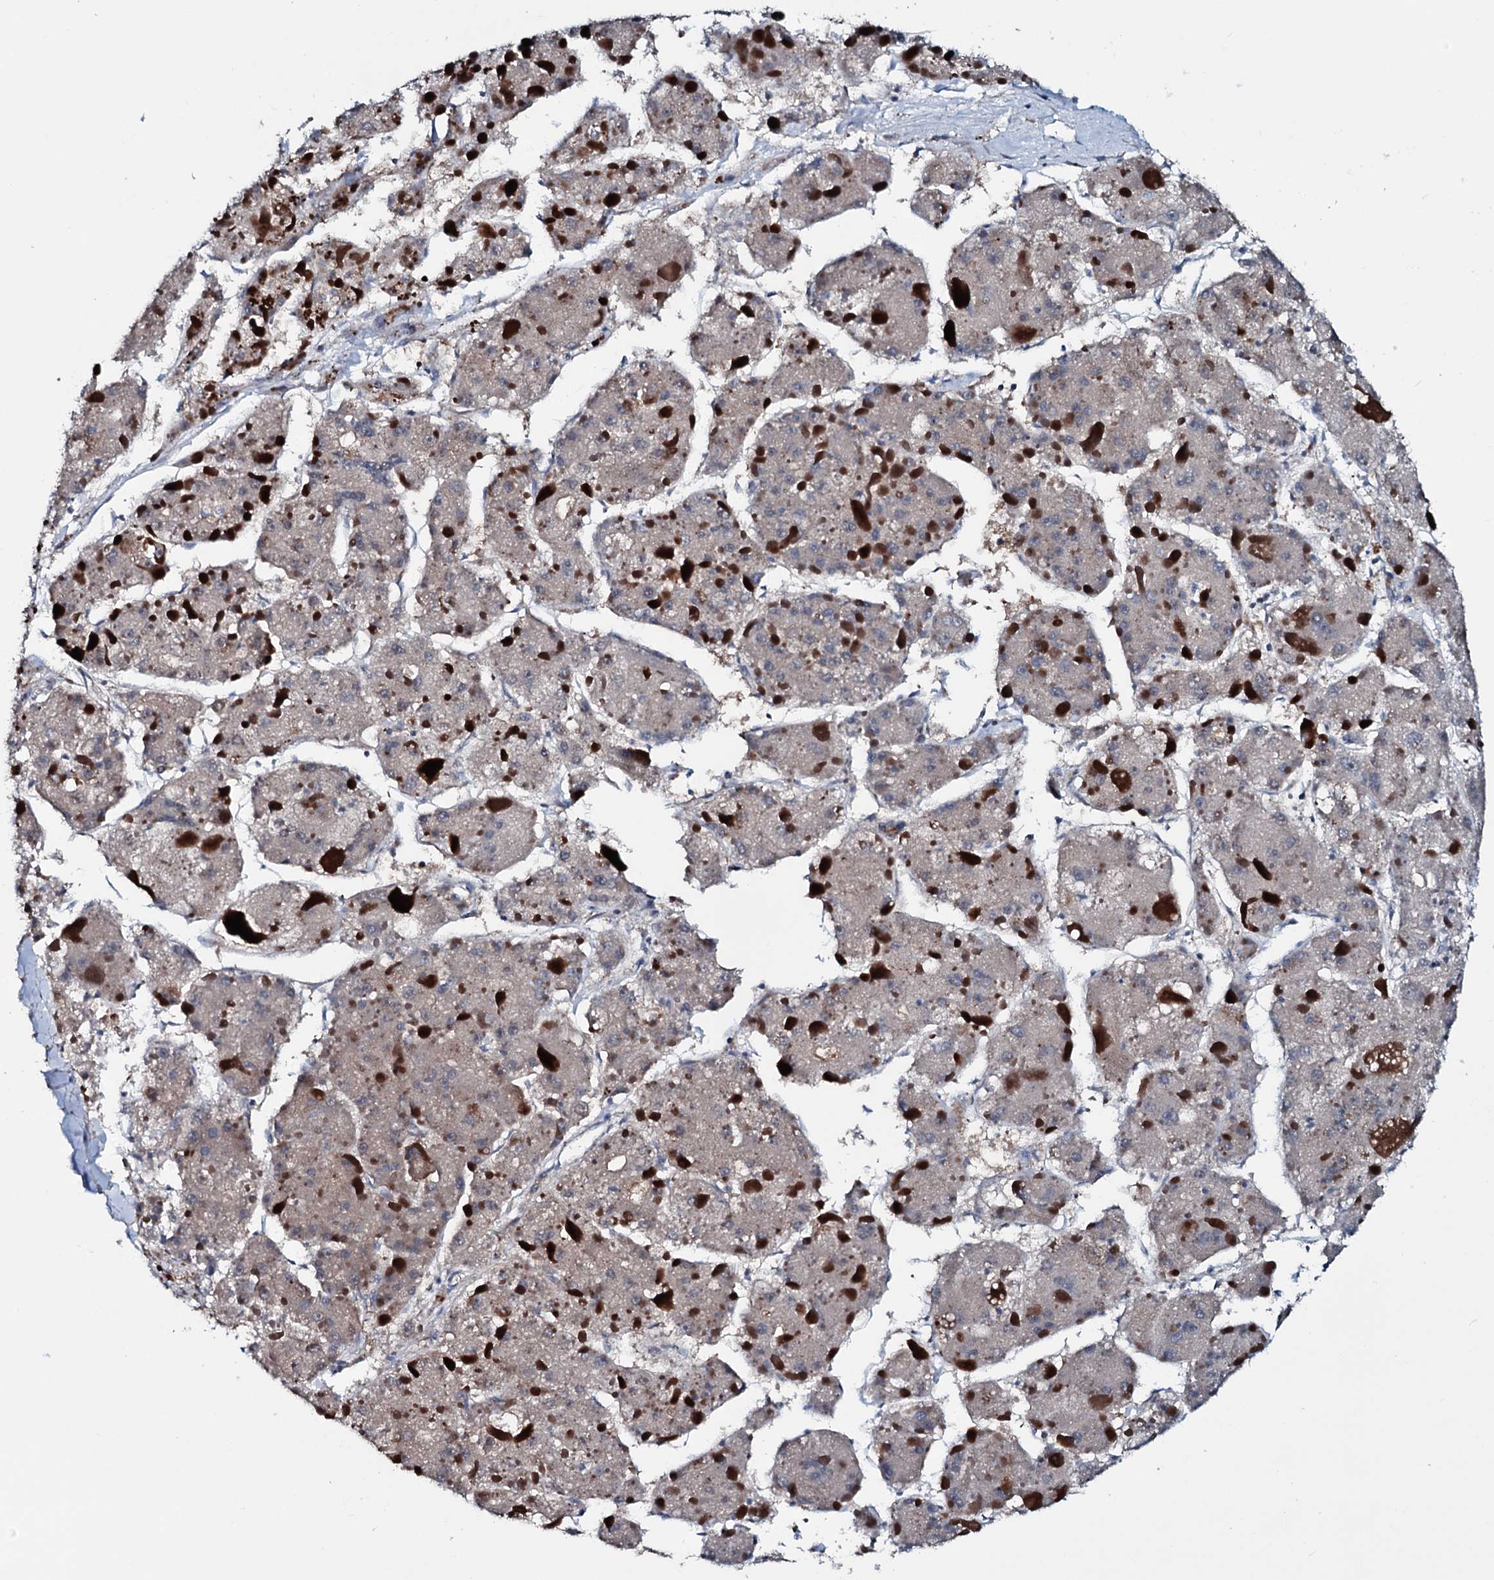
{"staining": {"intensity": "negative", "quantity": "none", "location": "none"}, "tissue": "liver cancer", "cell_type": "Tumor cells", "image_type": "cancer", "snomed": [{"axis": "morphology", "description": "Carcinoma, Hepatocellular, NOS"}, {"axis": "topography", "description": "Liver"}], "caption": "Immunohistochemical staining of hepatocellular carcinoma (liver) shows no significant positivity in tumor cells. (DAB immunohistochemistry visualized using brightfield microscopy, high magnification).", "gene": "OGFOD2", "patient": {"sex": "female", "age": 73}}